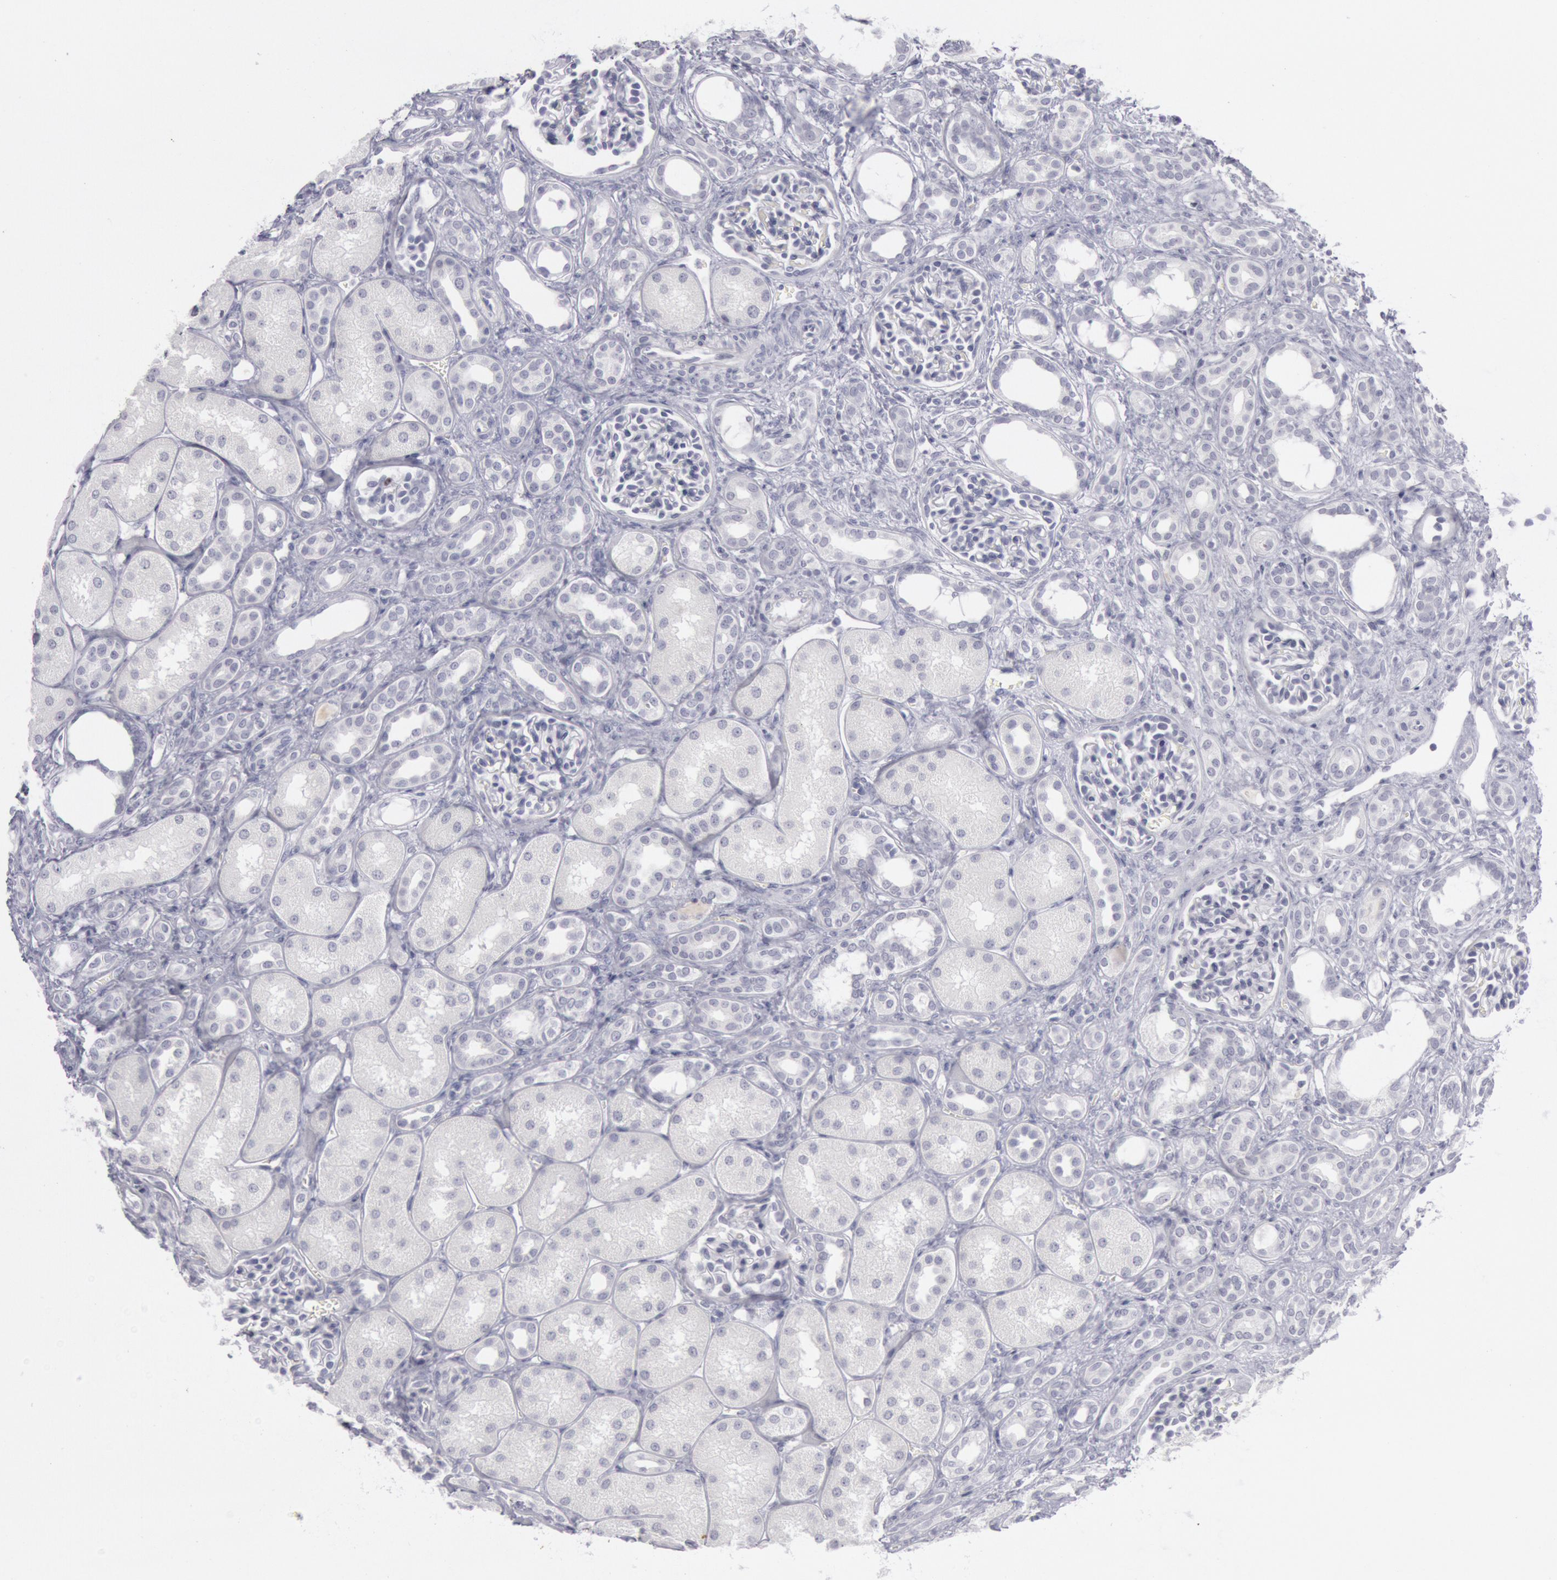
{"staining": {"intensity": "negative", "quantity": "none", "location": "none"}, "tissue": "kidney", "cell_type": "Cells in glomeruli", "image_type": "normal", "snomed": [{"axis": "morphology", "description": "Normal tissue, NOS"}, {"axis": "topography", "description": "Kidney"}], "caption": "DAB immunohistochemical staining of benign kidney shows no significant staining in cells in glomeruli. Brightfield microscopy of IHC stained with DAB (brown) and hematoxylin (blue), captured at high magnification.", "gene": "KRT16", "patient": {"sex": "male", "age": 7}}